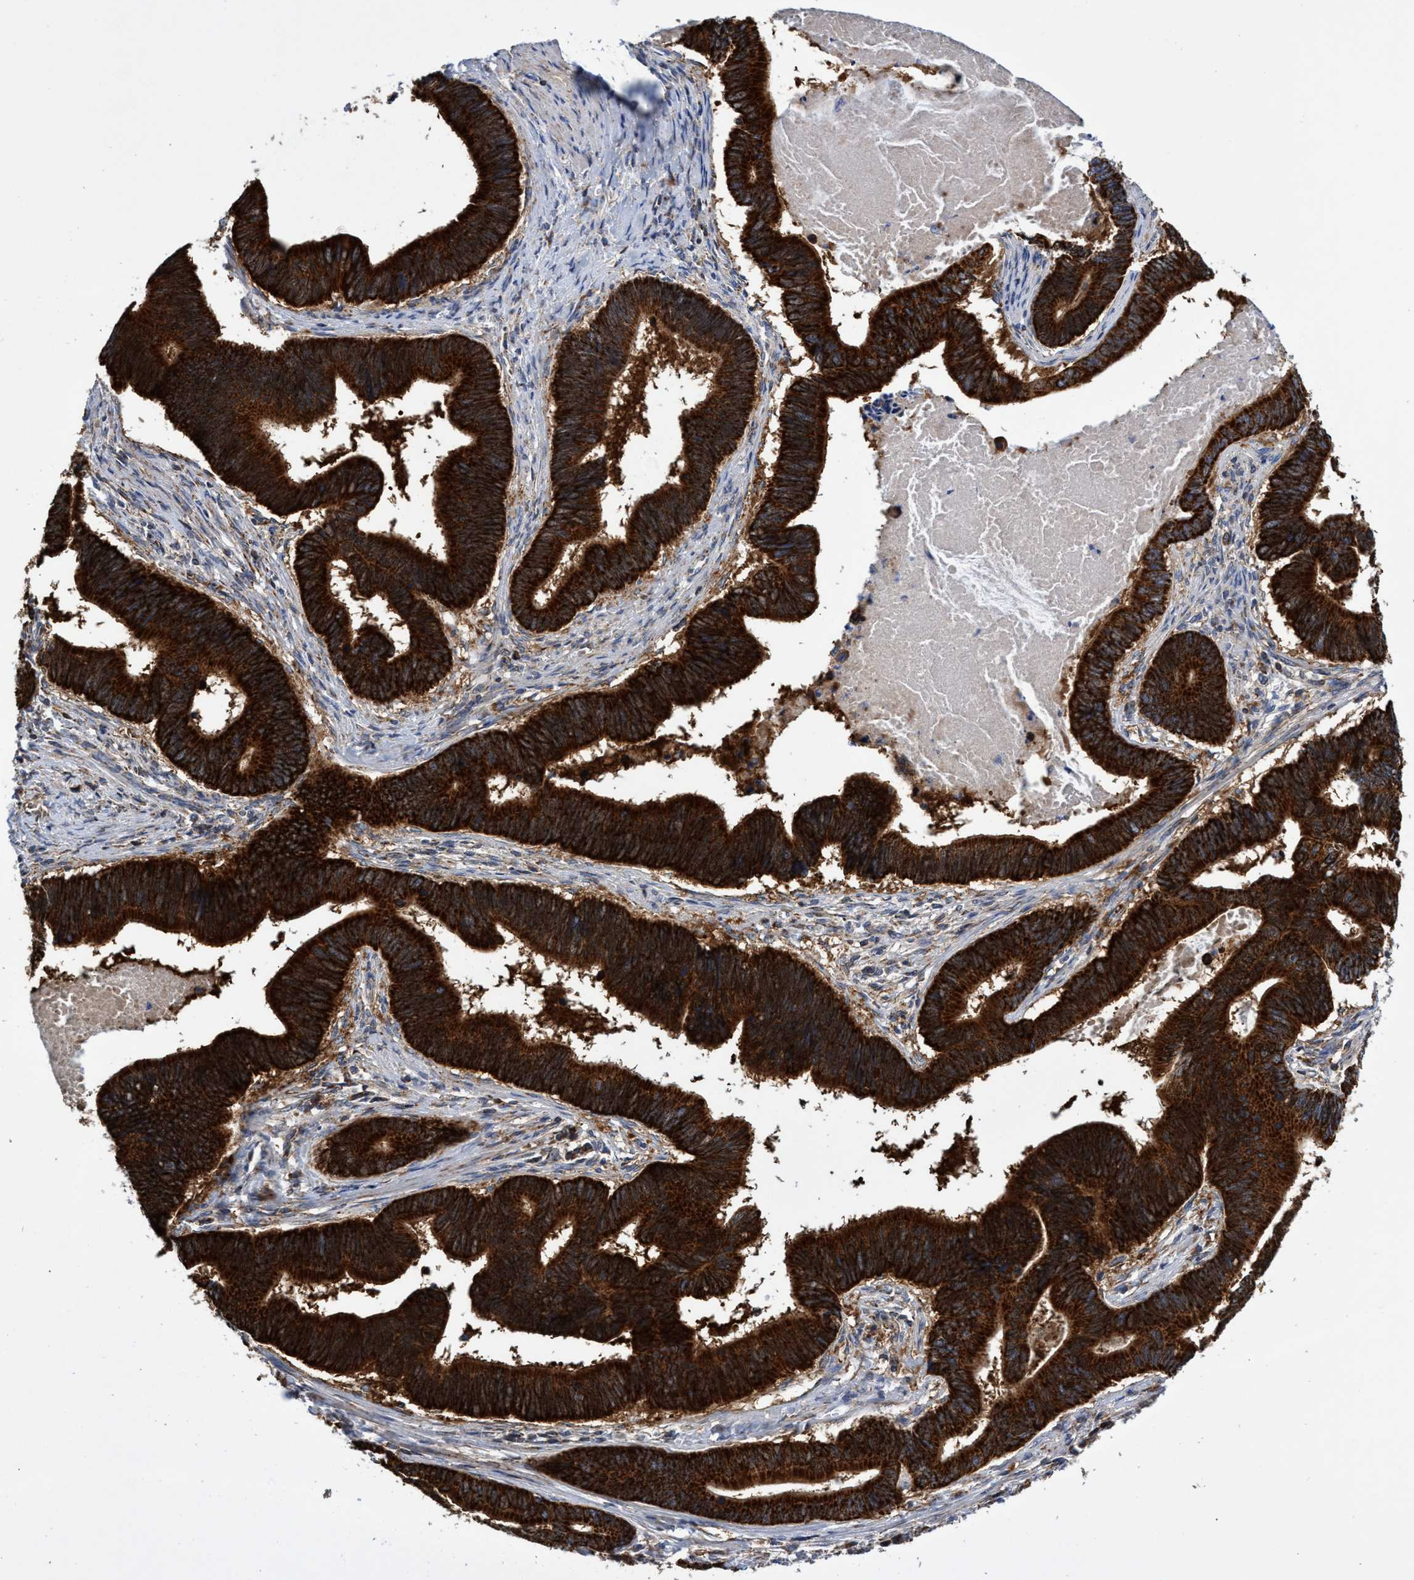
{"staining": {"intensity": "strong", "quantity": ">75%", "location": "cytoplasmic/membranous"}, "tissue": "pancreatic cancer", "cell_type": "Tumor cells", "image_type": "cancer", "snomed": [{"axis": "morphology", "description": "Adenocarcinoma, NOS"}, {"axis": "topography", "description": "Pancreas"}], "caption": "High-power microscopy captured an IHC photomicrograph of adenocarcinoma (pancreatic), revealing strong cytoplasmic/membranous staining in approximately >75% of tumor cells.", "gene": "CRYZ", "patient": {"sex": "female", "age": 70}}